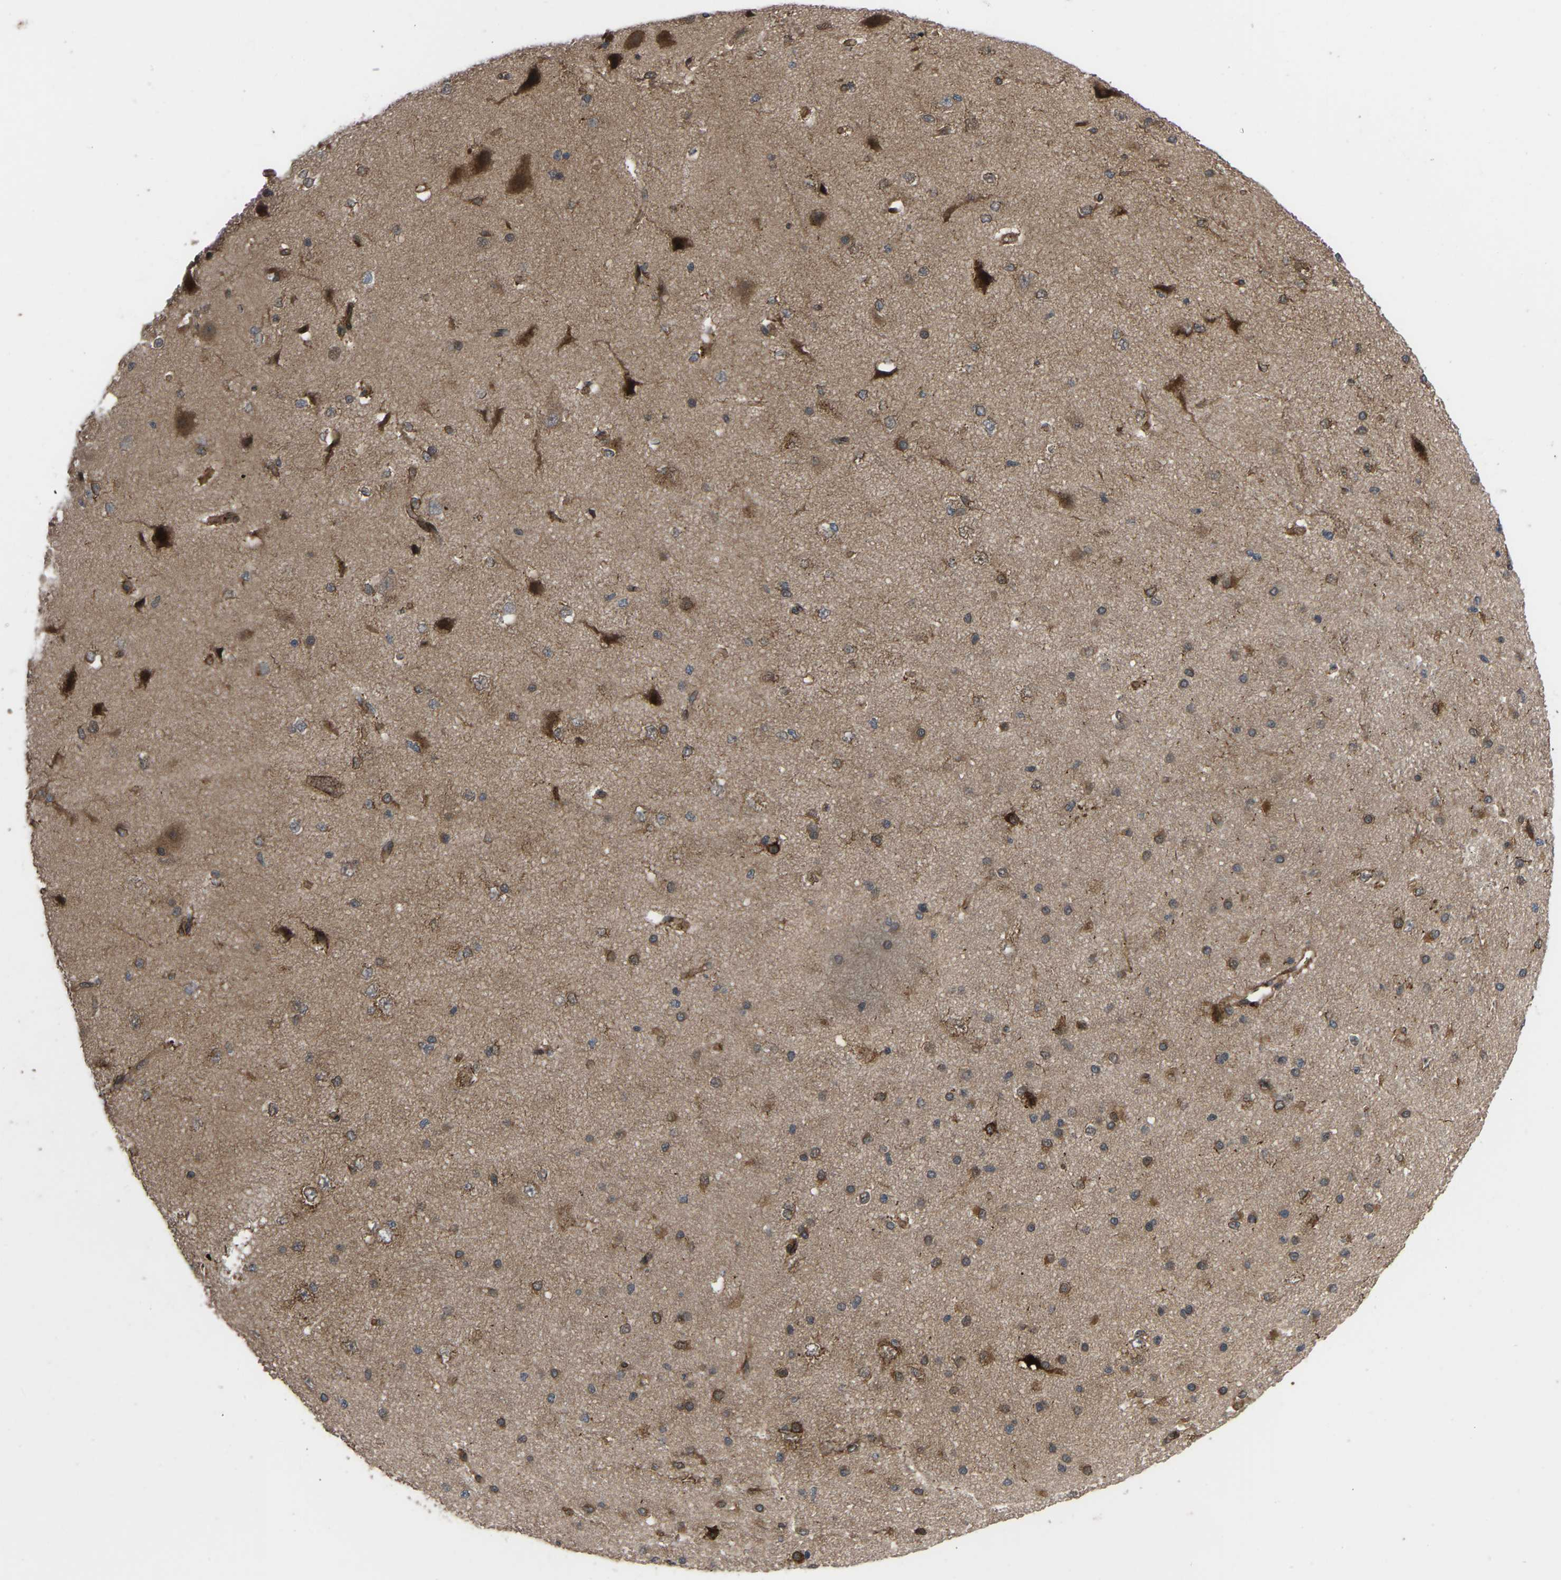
{"staining": {"intensity": "moderate", "quantity": ">75%", "location": "cytoplasmic/membranous"}, "tissue": "cerebral cortex", "cell_type": "Endothelial cells", "image_type": "normal", "snomed": [{"axis": "morphology", "description": "Normal tissue, NOS"}, {"axis": "morphology", "description": "Developmental malformation"}, {"axis": "topography", "description": "Cerebral cortex"}], "caption": "Immunohistochemical staining of unremarkable human cerebral cortex exhibits >75% levels of moderate cytoplasmic/membranous protein staining in about >75% of endothelial cells. (DAB (3,3'-diaminobenzidine) = brown stain, brightfield microscopy at high magnification).", "gene": "CYP7B1", "patient": {"sex": "female", "age": 30}}